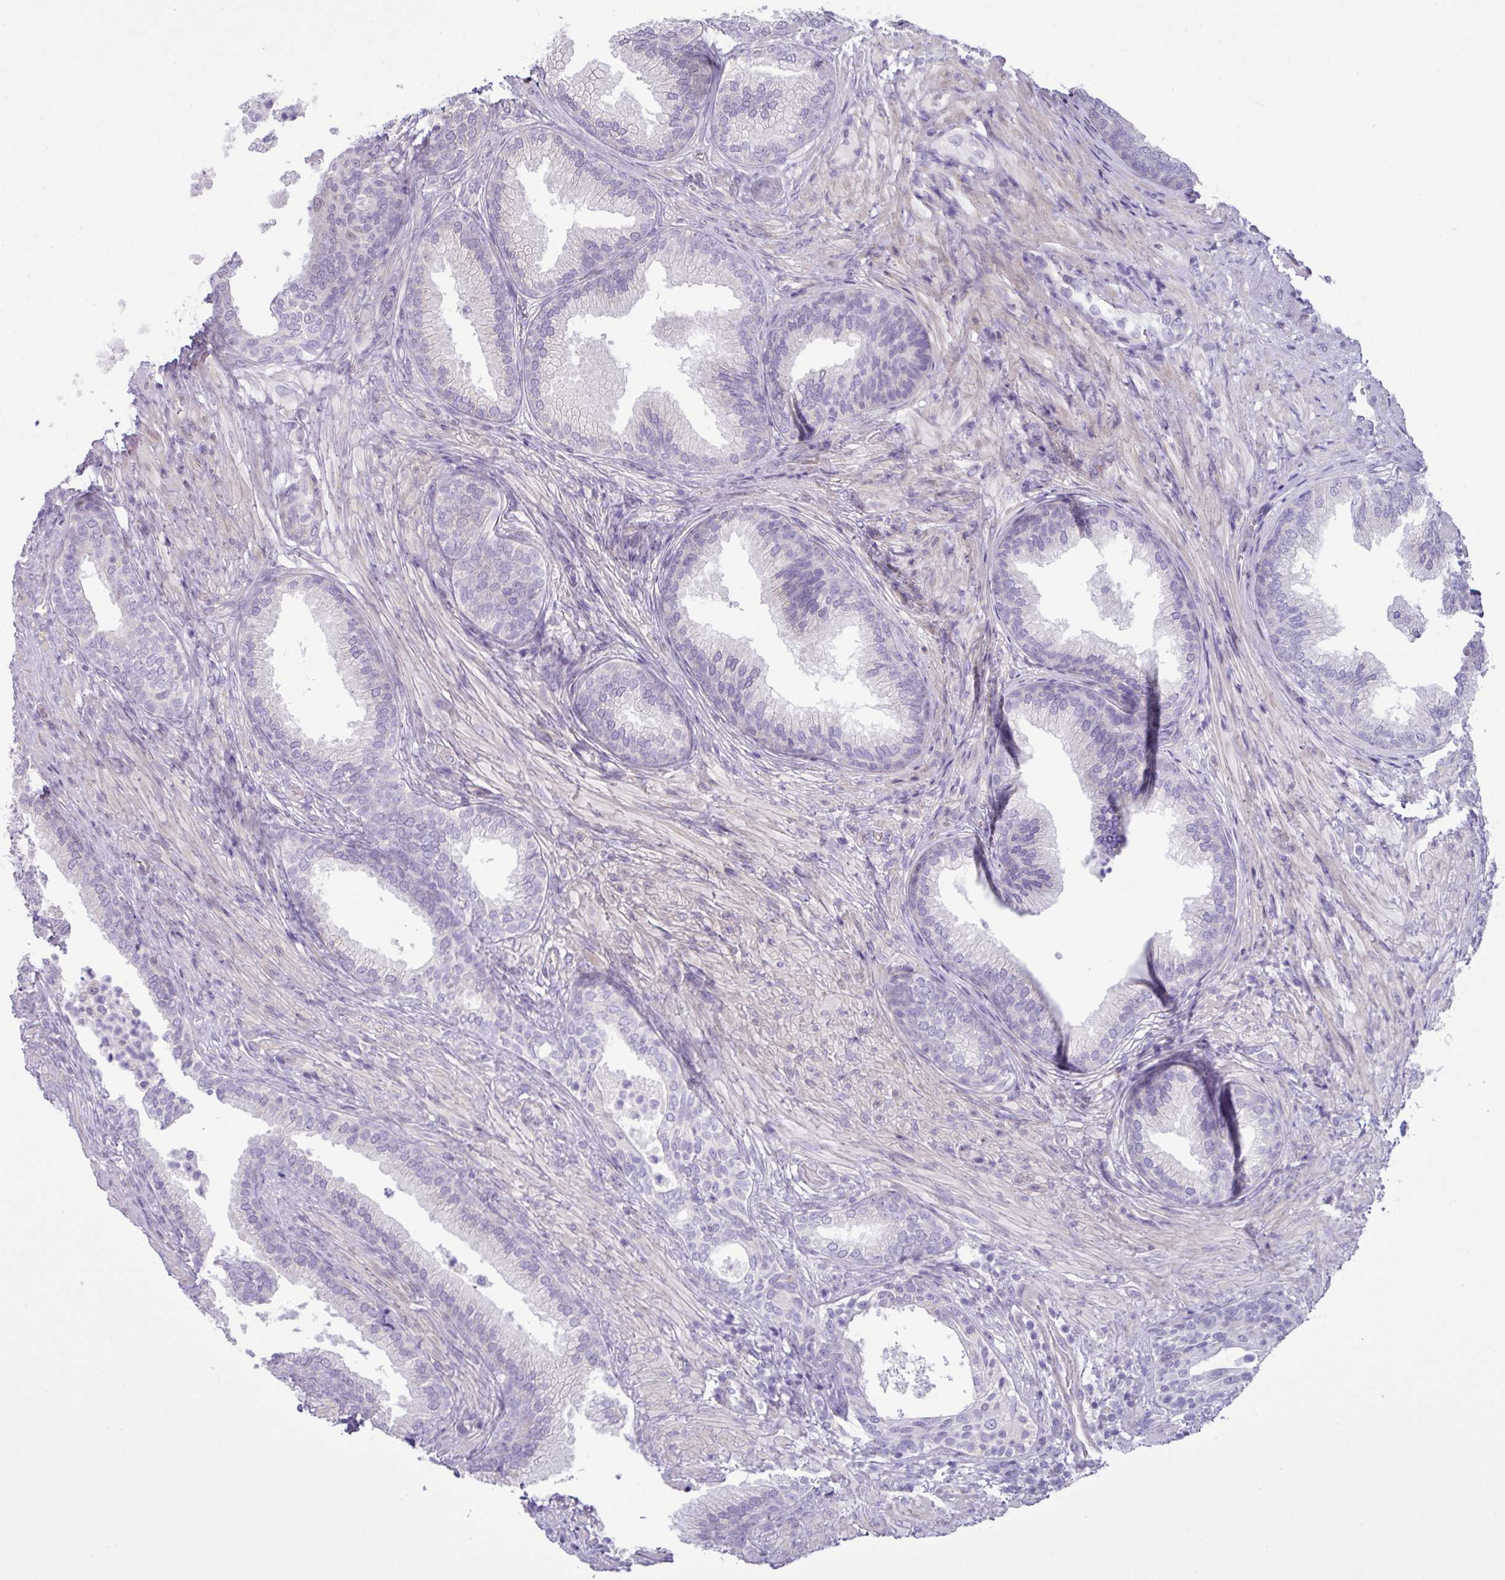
{"staining": {"intensity": "negative", "quantity": "none", "location": "none"}, "tissue": "prostate", "cell_type": "Glandular cells", "image_type": "normal", "snomed": [{"axis": "morphology", "description": "Normal tissue, NOS"}, {"axis": "topography", "description": "Prostate"}], "caption": "Glandular cells are negative for protein expression in unremarkable human prostate.", "gene": "IRGC", "patient": {"sex": "male", "age": 76}}